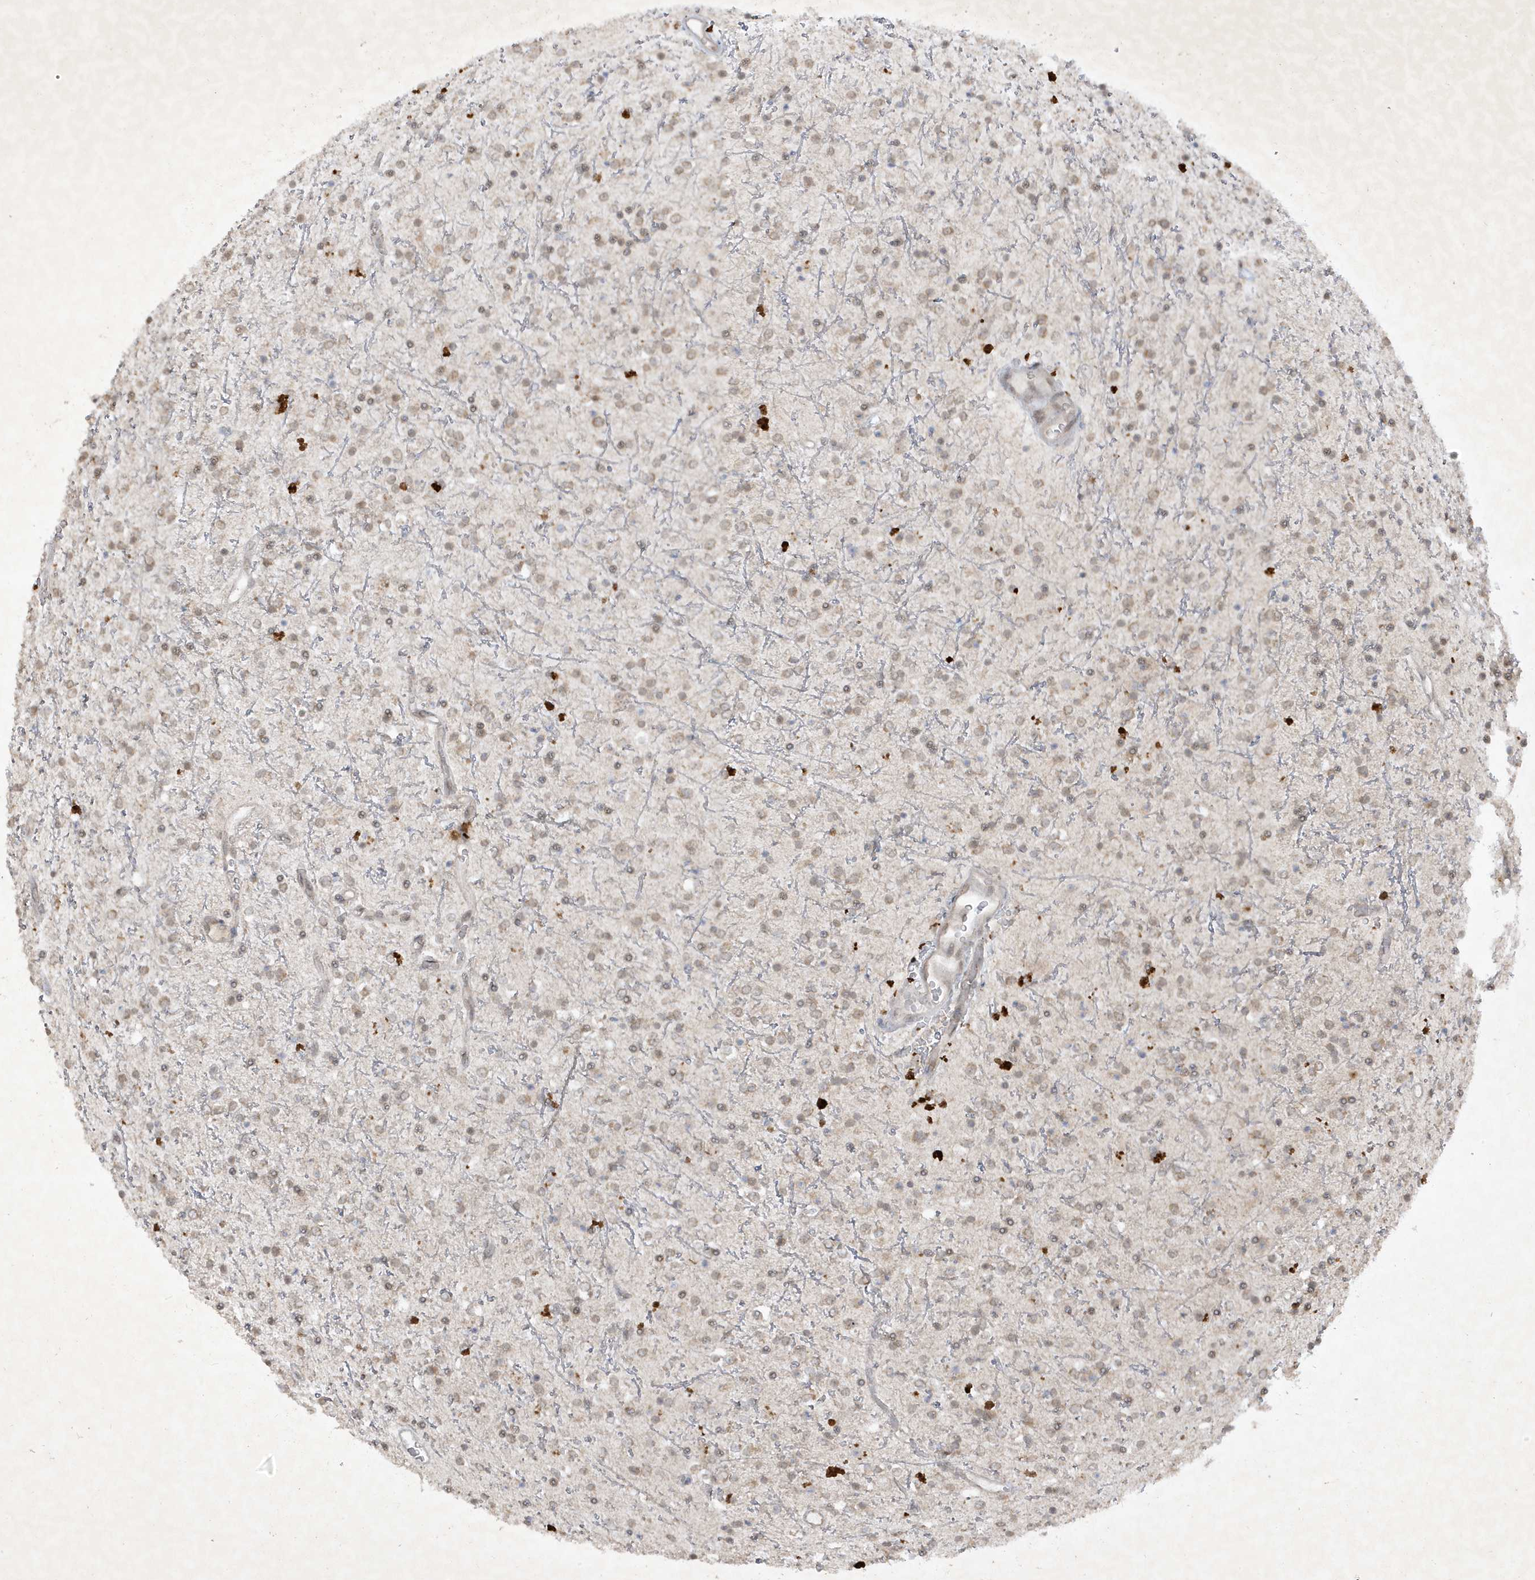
{"staining": {"intensity": "weak", "quantity": "<25%", "location": "cytoplasmic/membranous"}, "tissue": "glioma", "cell_type": "Tumor cells", "image_type": "cancer", "snomed": [{"axis": "morphology", "description": "Glioma, malignant, High grade"}, {"axis": "topography", "description": "Brain"}], "caption": "A micrograph of glioma stained for a protein exhibits no brown staining in tumor cells. (IHC, brightfield microscopy, high magnification).", "gene": "ZNF213", "patient": {"sex": "male", "age": 34}}